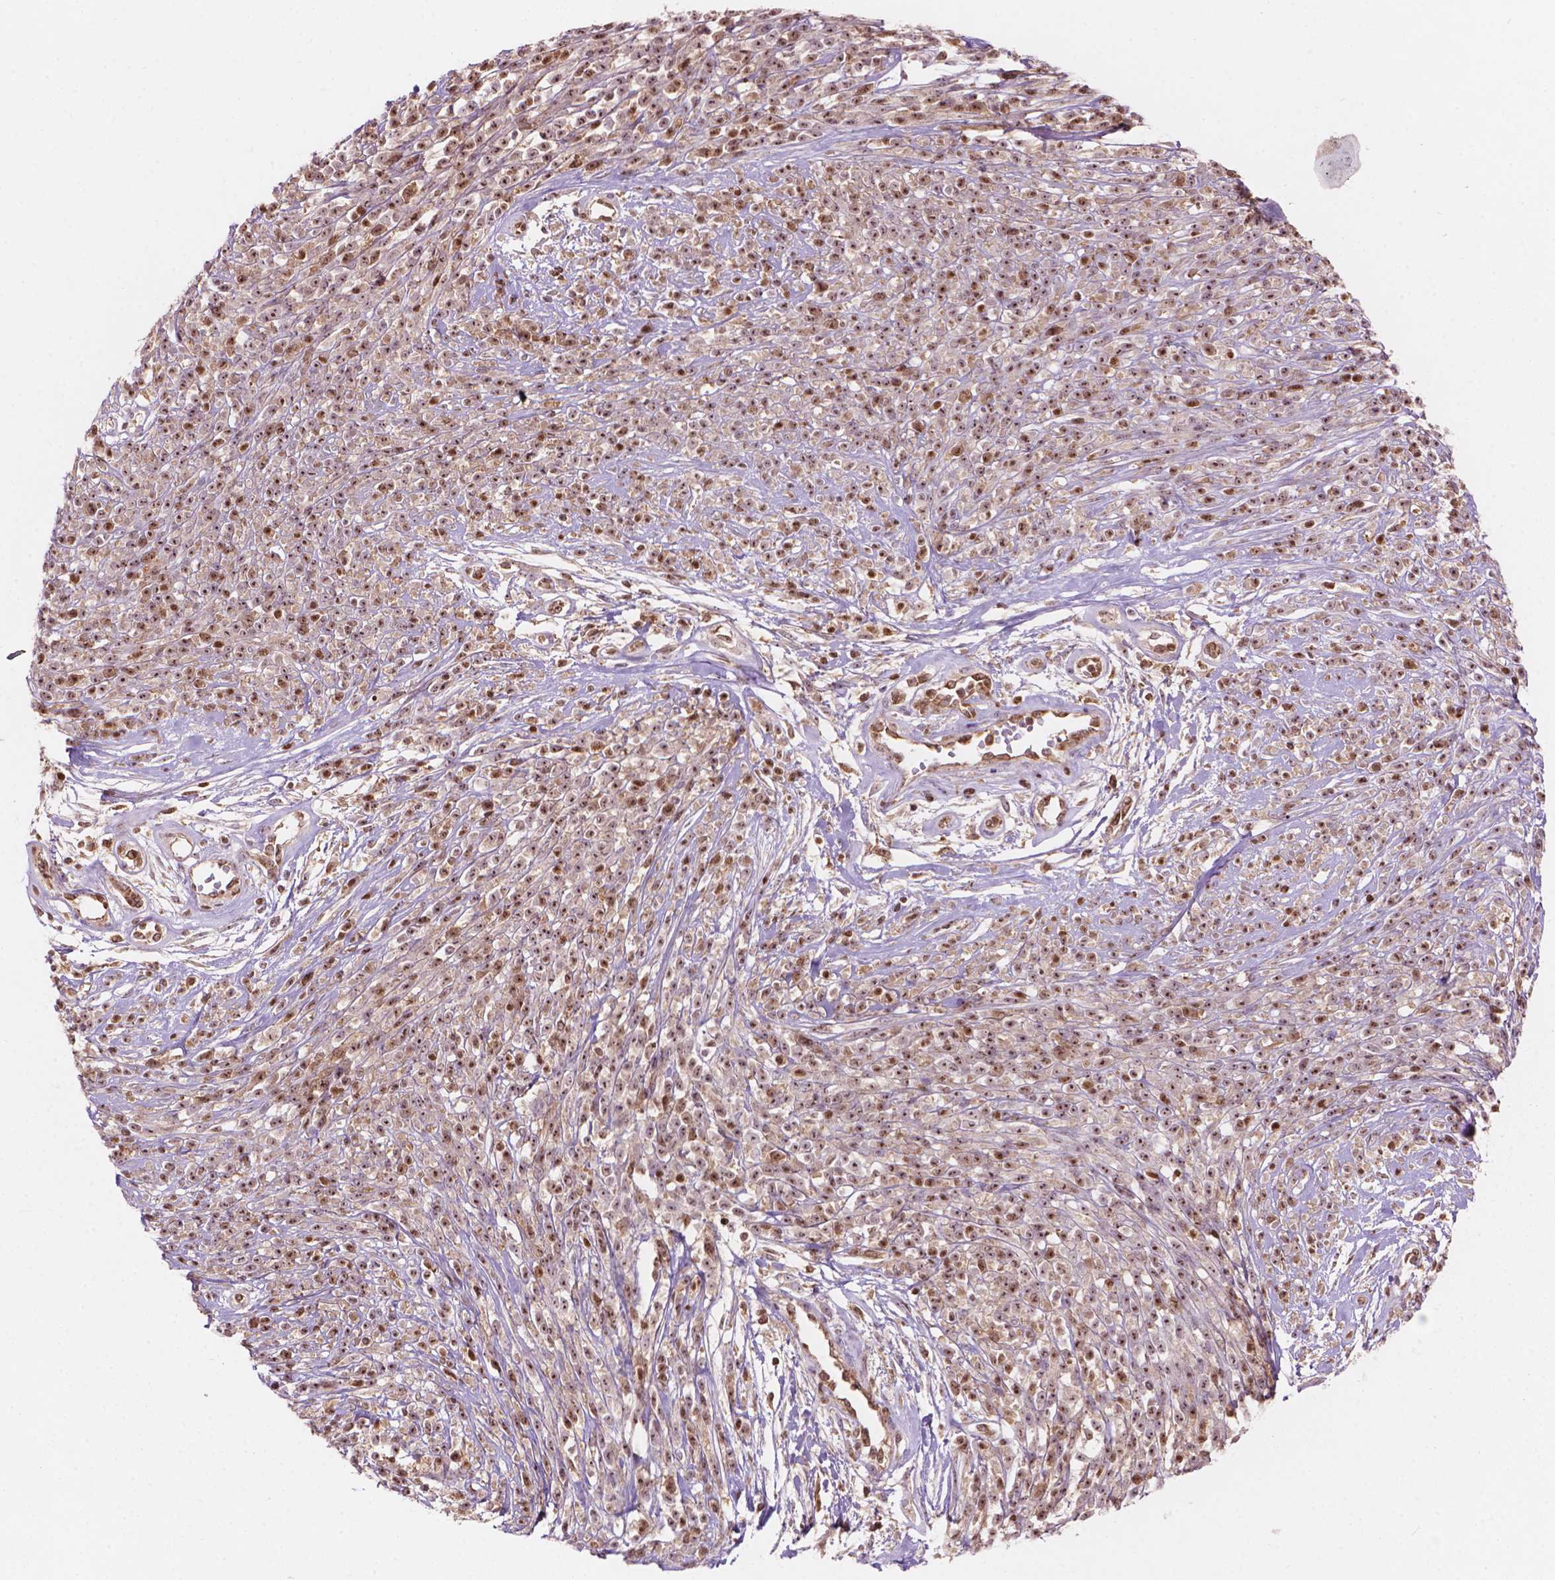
{"staining": {"intensity": "moderate", "quantity": ">75%", "location": "nuclear"}, "tissue": "melanoma", "cell_type": "Tumor cells", "image_type": "cancer", "snomed": [{"axis": "morphology", "description": "Malignant melanoma, NOS"}, {"axis": "topography", "description": "Skin"}, {"axis": "topography", "description": "Skin of trunk"}], "caption": "Immunohistochemistry (IHC) photomicrograph of neoplastic tissue: human malignant melanoma stained using immunohistochemistry reveals medium levels of moderate protein expression localized specifically in the nuclear of tumor cells, appearing as a nuclear brown color.", "gene": "SMC2", "patient": {"sex": "male", "age": 74}}